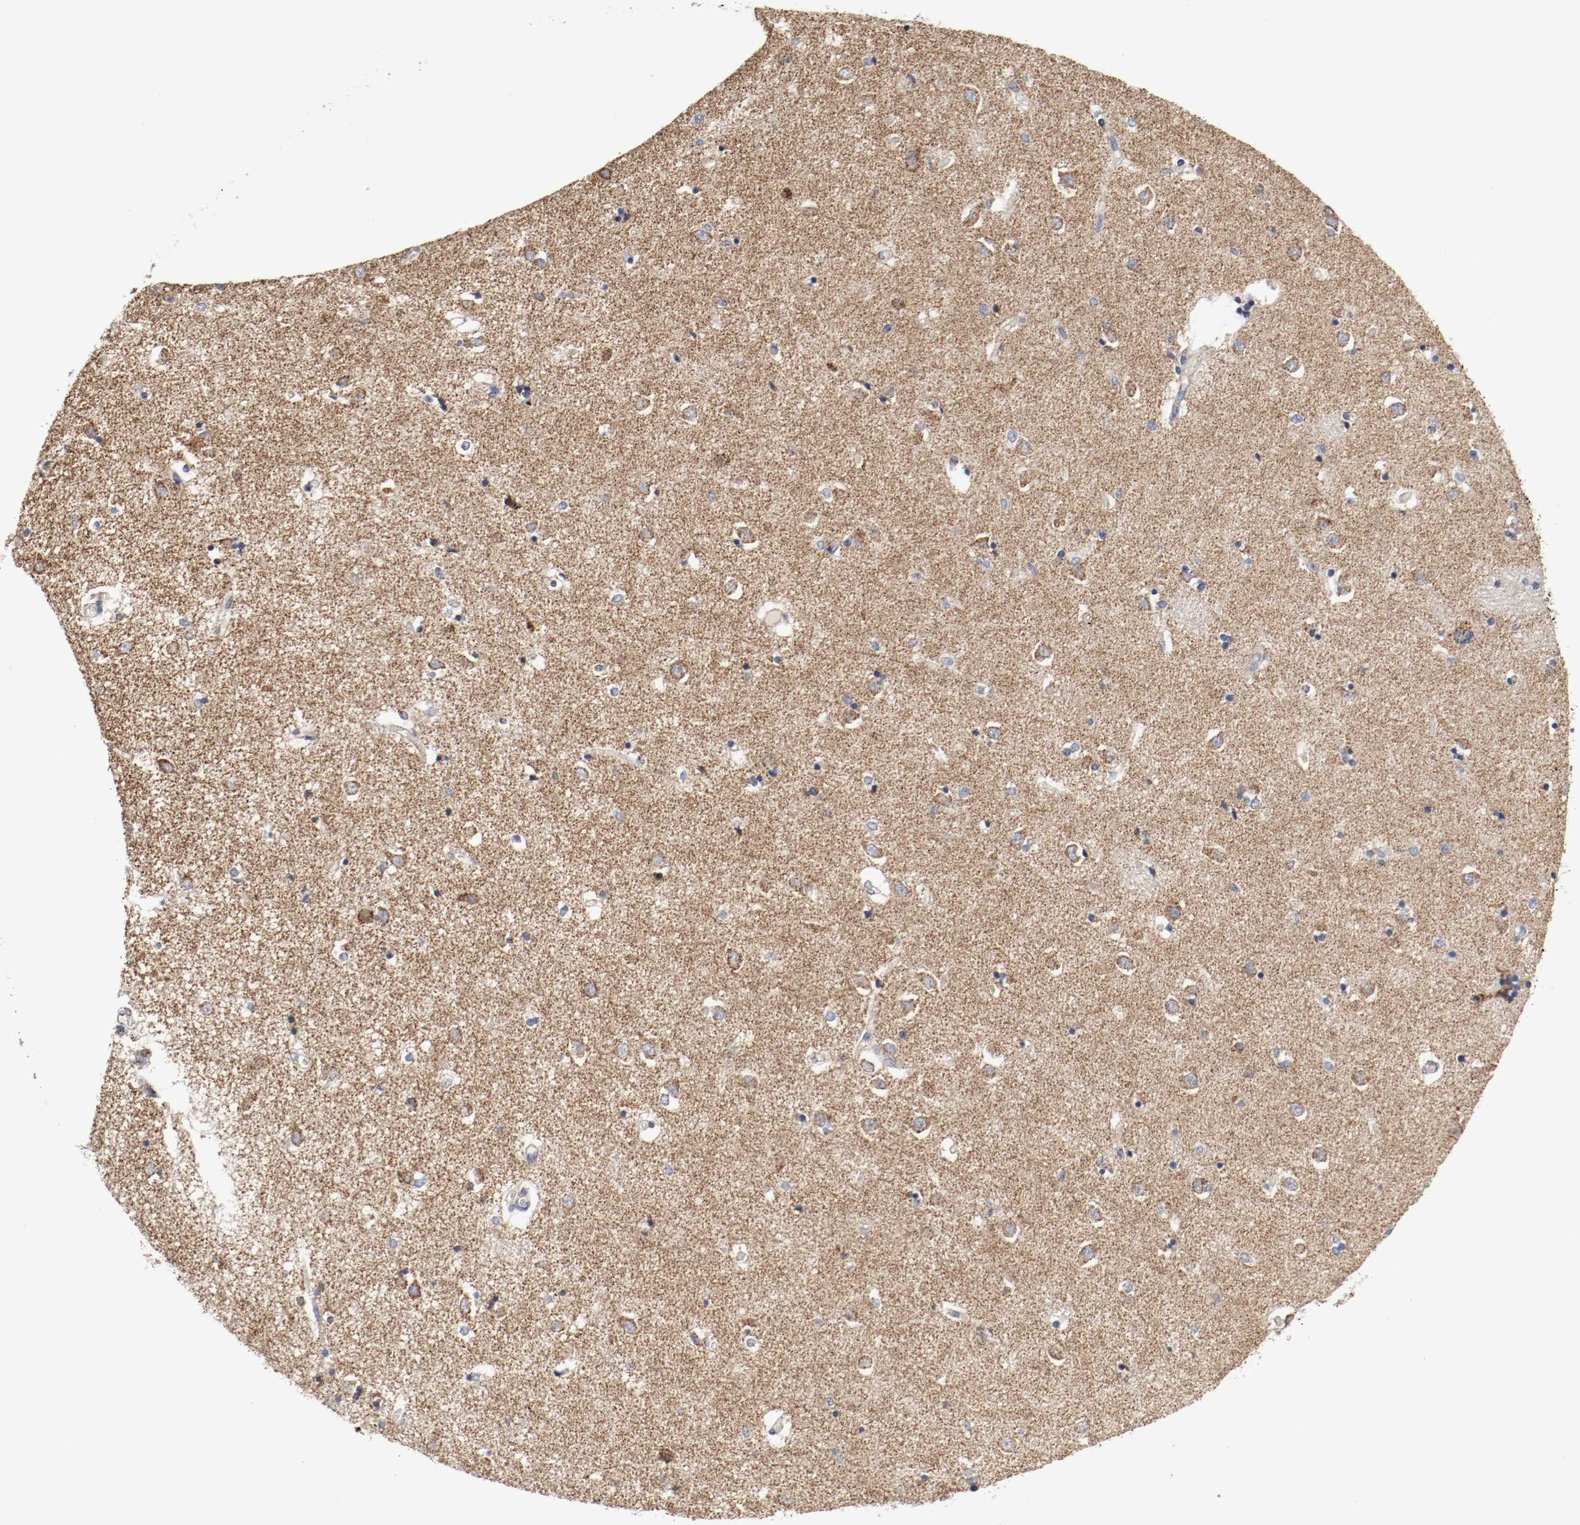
{"staining": {"intensity": "moderate", "quantity": ">75%", "location": "cytoplasmic/membranous"}, "tissue": "caudate", "cell_type": "Glial cells", "image_type": "normal", "snomed": [{"axis": "morphology", "description": "Normal tissue, NOS"}, {"axis": "topography", "description": "Lateral ventricle wall"}], "caption": "IHC (DAB) staining of benign caudate displays moderate cytoplasmic/membranous protein expression in approximately >75% of glial cells.", "gene": "AFG3L2", "patient": {"sex": "female", "age": 54}}